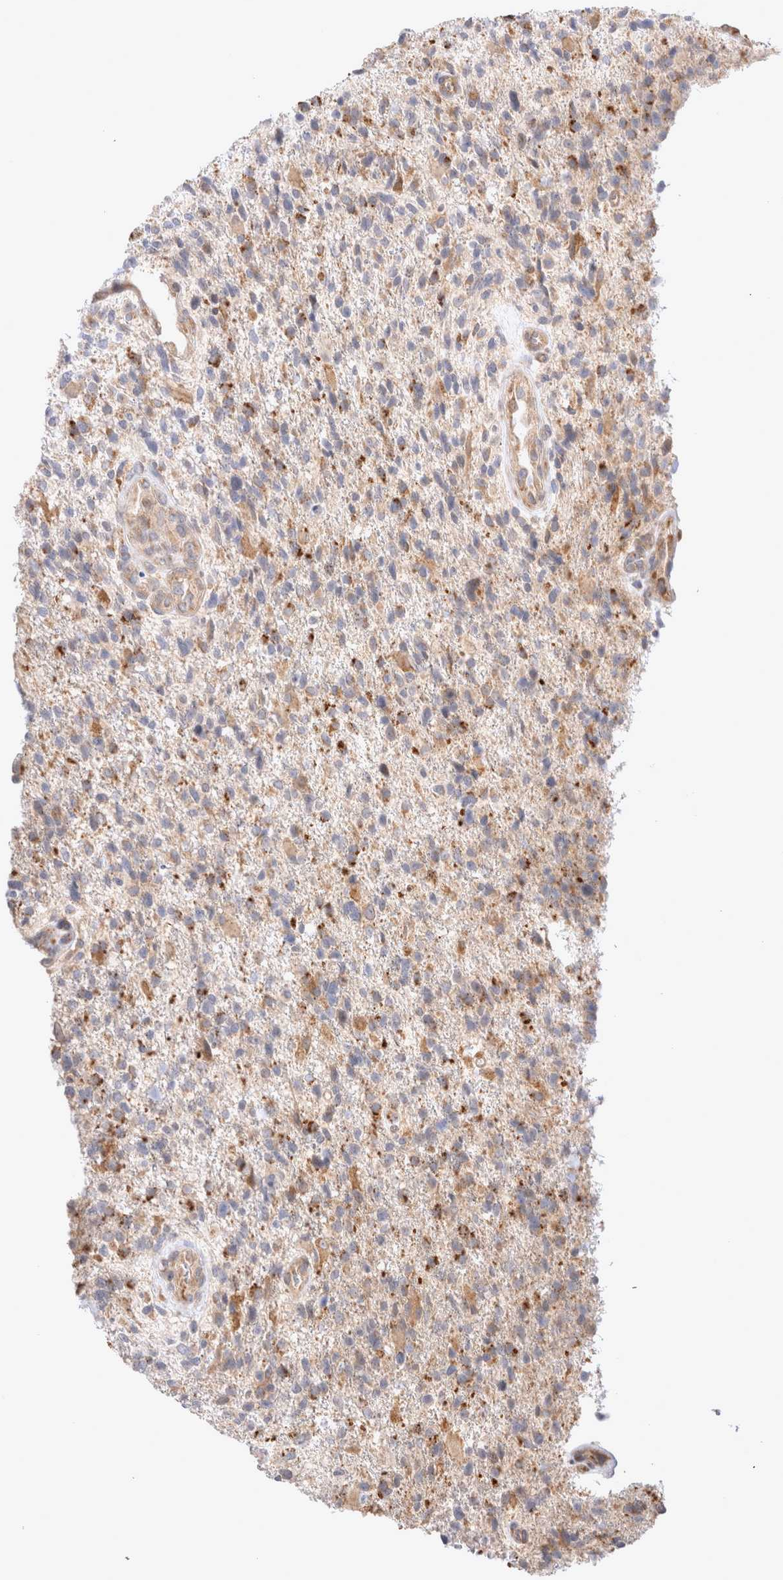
{"staining": {"intensity": "moderate", "quantity": "25%-75%", "location": "cytoplasmic/membranous"}, "tissue": "glioma", "cell_type": "Tumor cells", "image_type": "cancer", "snomed": [{"axis": "morphology", "description": "Glioma, malignant, High grade"}, {"axis": "topography", "description": "Brain"}], "caption": "Protein staining of glioma tissue demonstrates moderate cytoplasmic/membranous staining in about 25%-75% of tumor cells.", "gene": "NPC1", "patient": {"sex": "male", "age": 72}}